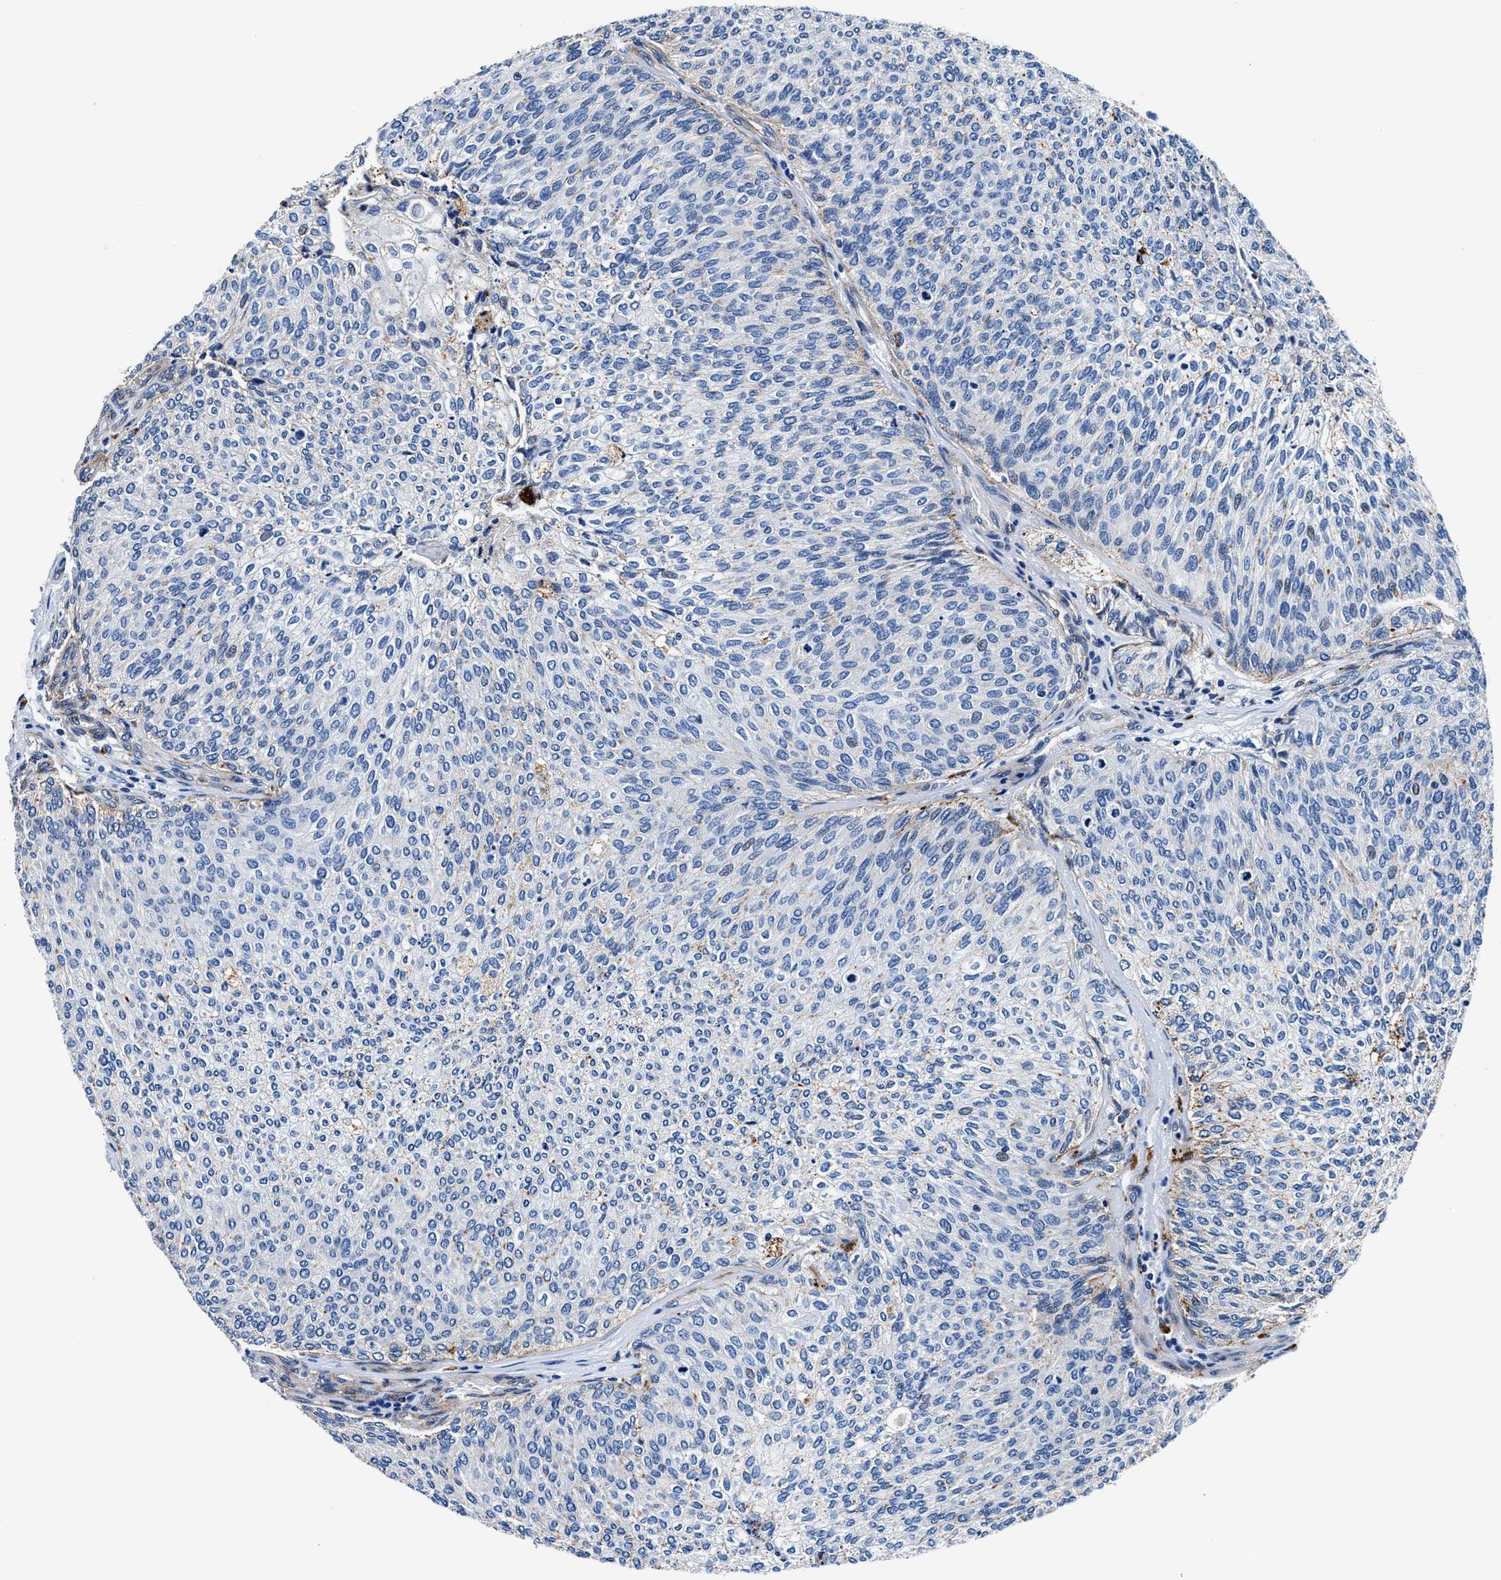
{"staining": {"intensity": "negative", "quantity": "none", "location": "none"}, "tissue": "urothelial cancer", "cell_type": "Tumor cells", "image_type": "cancer", "snomed": [{"axis": "morphology", "description": "Urothelial carcinoma, Low grade"}, {"axis": "topography", "description": "Urinary bladder"}], "caption": "DAB immunohistochemical staining of human low-grade urothelial carcinoma reveals no significant staining in tumor cells.", "gene": "DAG1", "patient": {"sex": "female", "age": 79}}